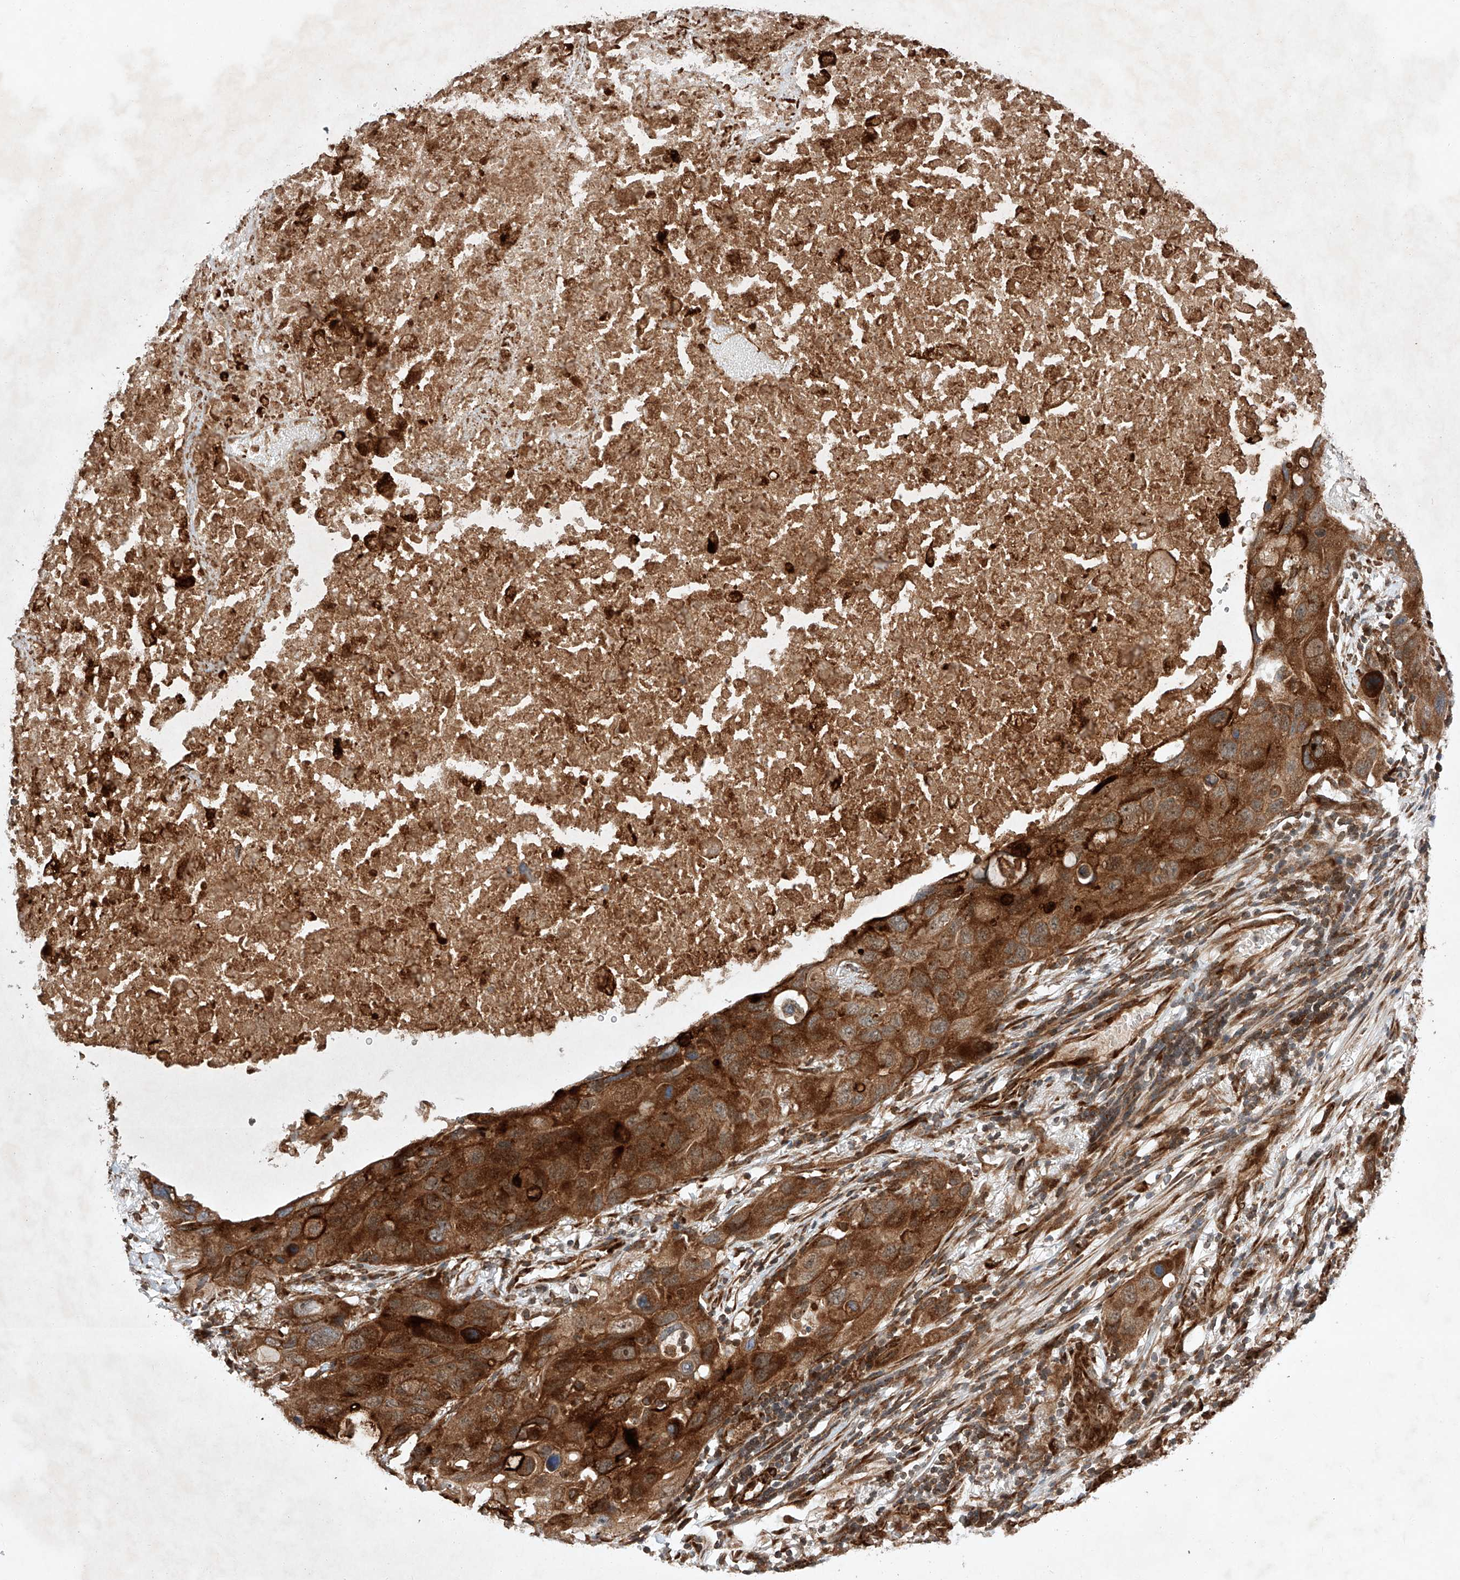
{"staining": {"intensity": "strong", "quantity": ">75%", "location": "cytoplasmic/membranous"}, "tissue": "lung cancer", "cell_type": "Tumor cells", "image_type": "cancer", "snomed": [{"axis": "morphology", "description": "Squamous cell carcinoma, NOS"}, {"axis": "topography", "description": "Lung"}], "caption": "A brown stain shows strong cytoplasmic/membranous staining of a protein in human lung squamous cell carcinoma tumor cells. The protein is shown in brown color, while the nuclei are stained blue.", "gene": "ZFP28", "patient": {"sex": "female", "age": 73}}